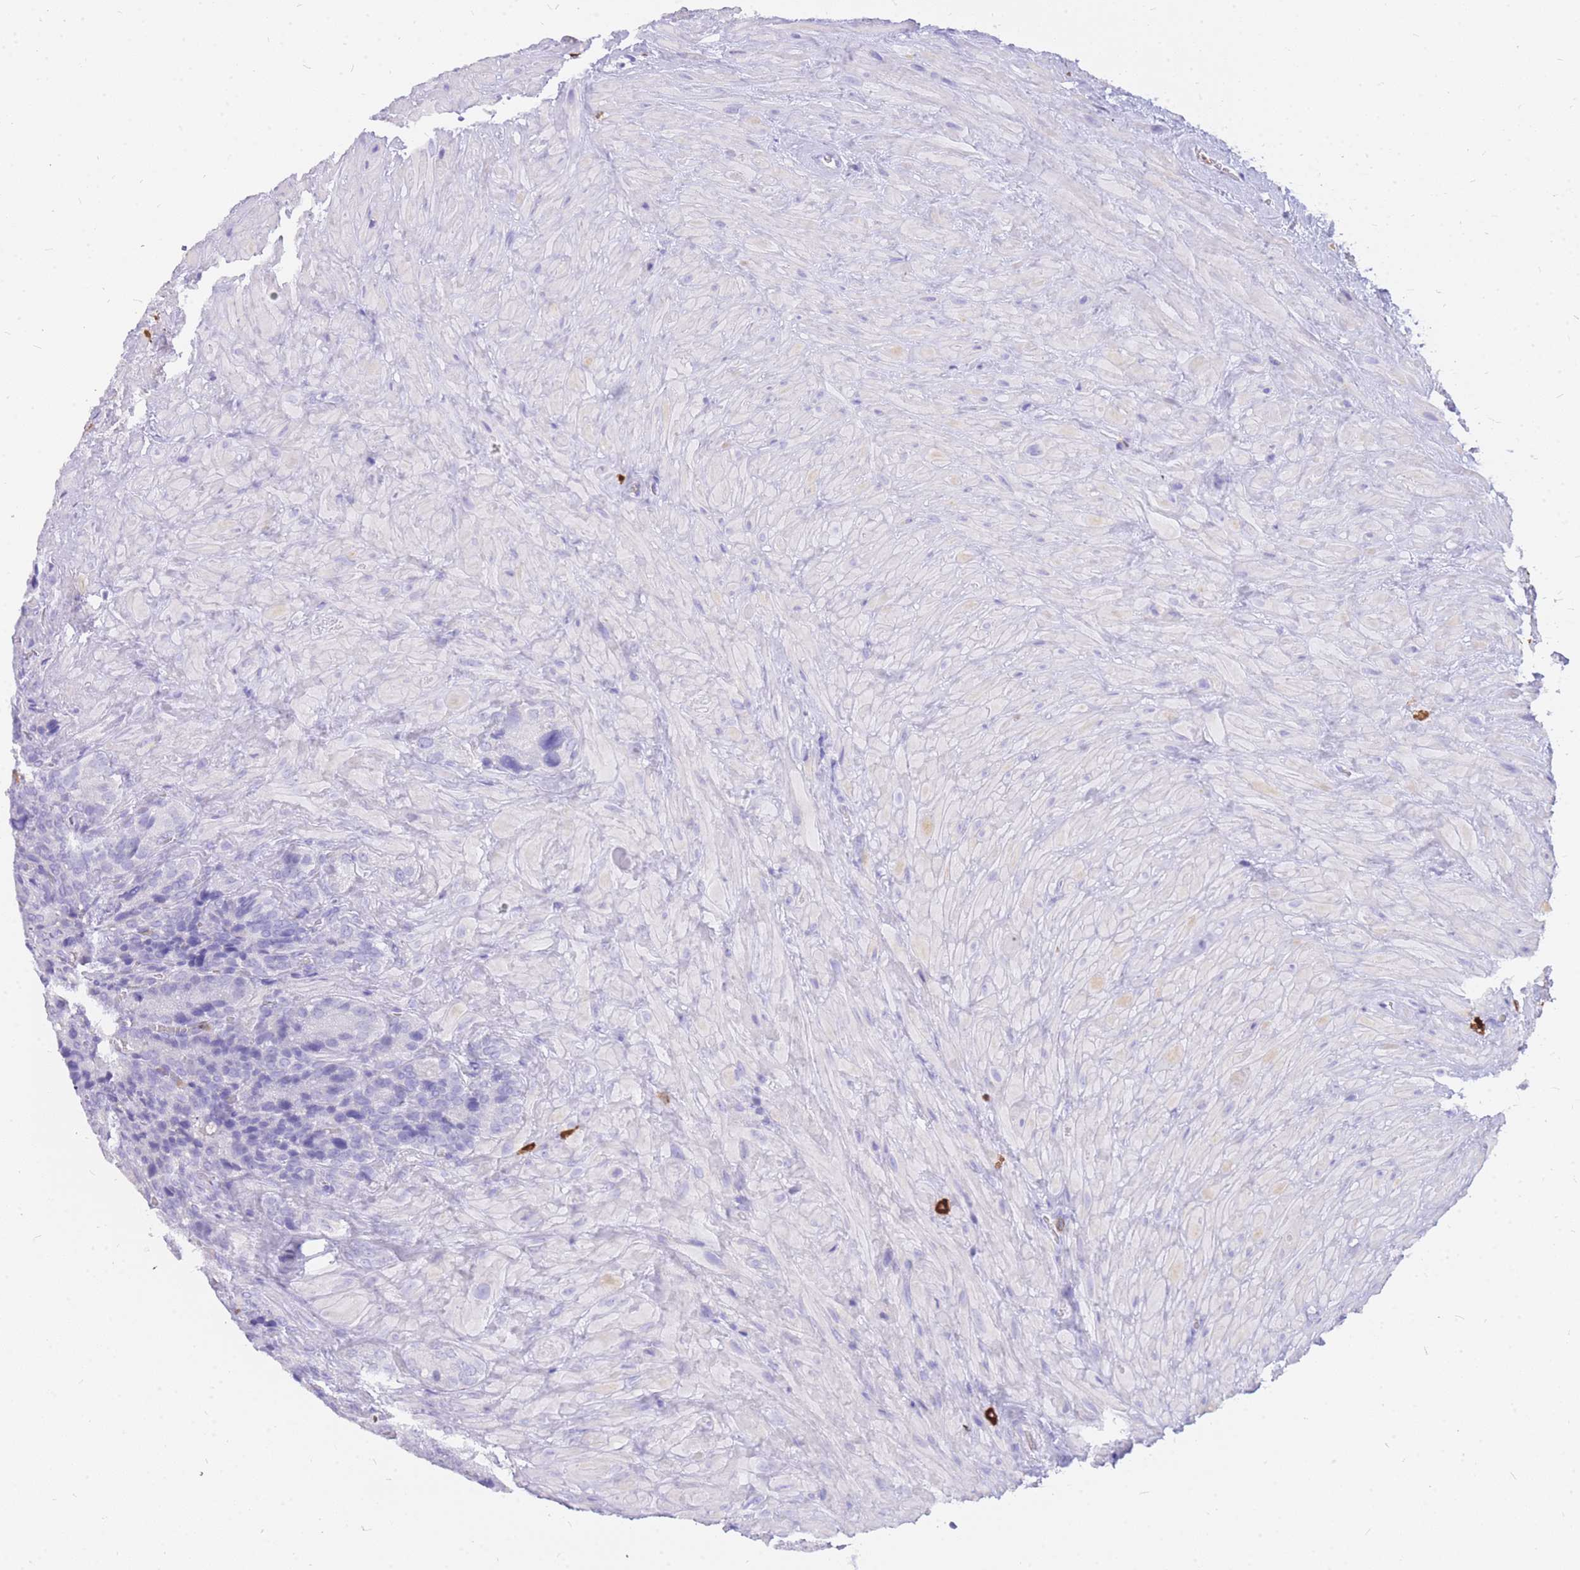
{"staining": {"intensity": "negative", "quantity": "none", "location": "none"}, "tissue": "seminal vesicle", "cell_type": "Glandular cells", "image_type": "normal", "snomed": [{"axis": "morphology", "description": "Normal tissue, NOS"}, {"axis": "topography", "description": "Seminal veicle"}], "caption": "Immunohistochemical staining of normal human seminal vesicle reveals no significant positivity in glandular cells.", "gene": "HERC1", "patient": {"sex": "male", "age": 62}}